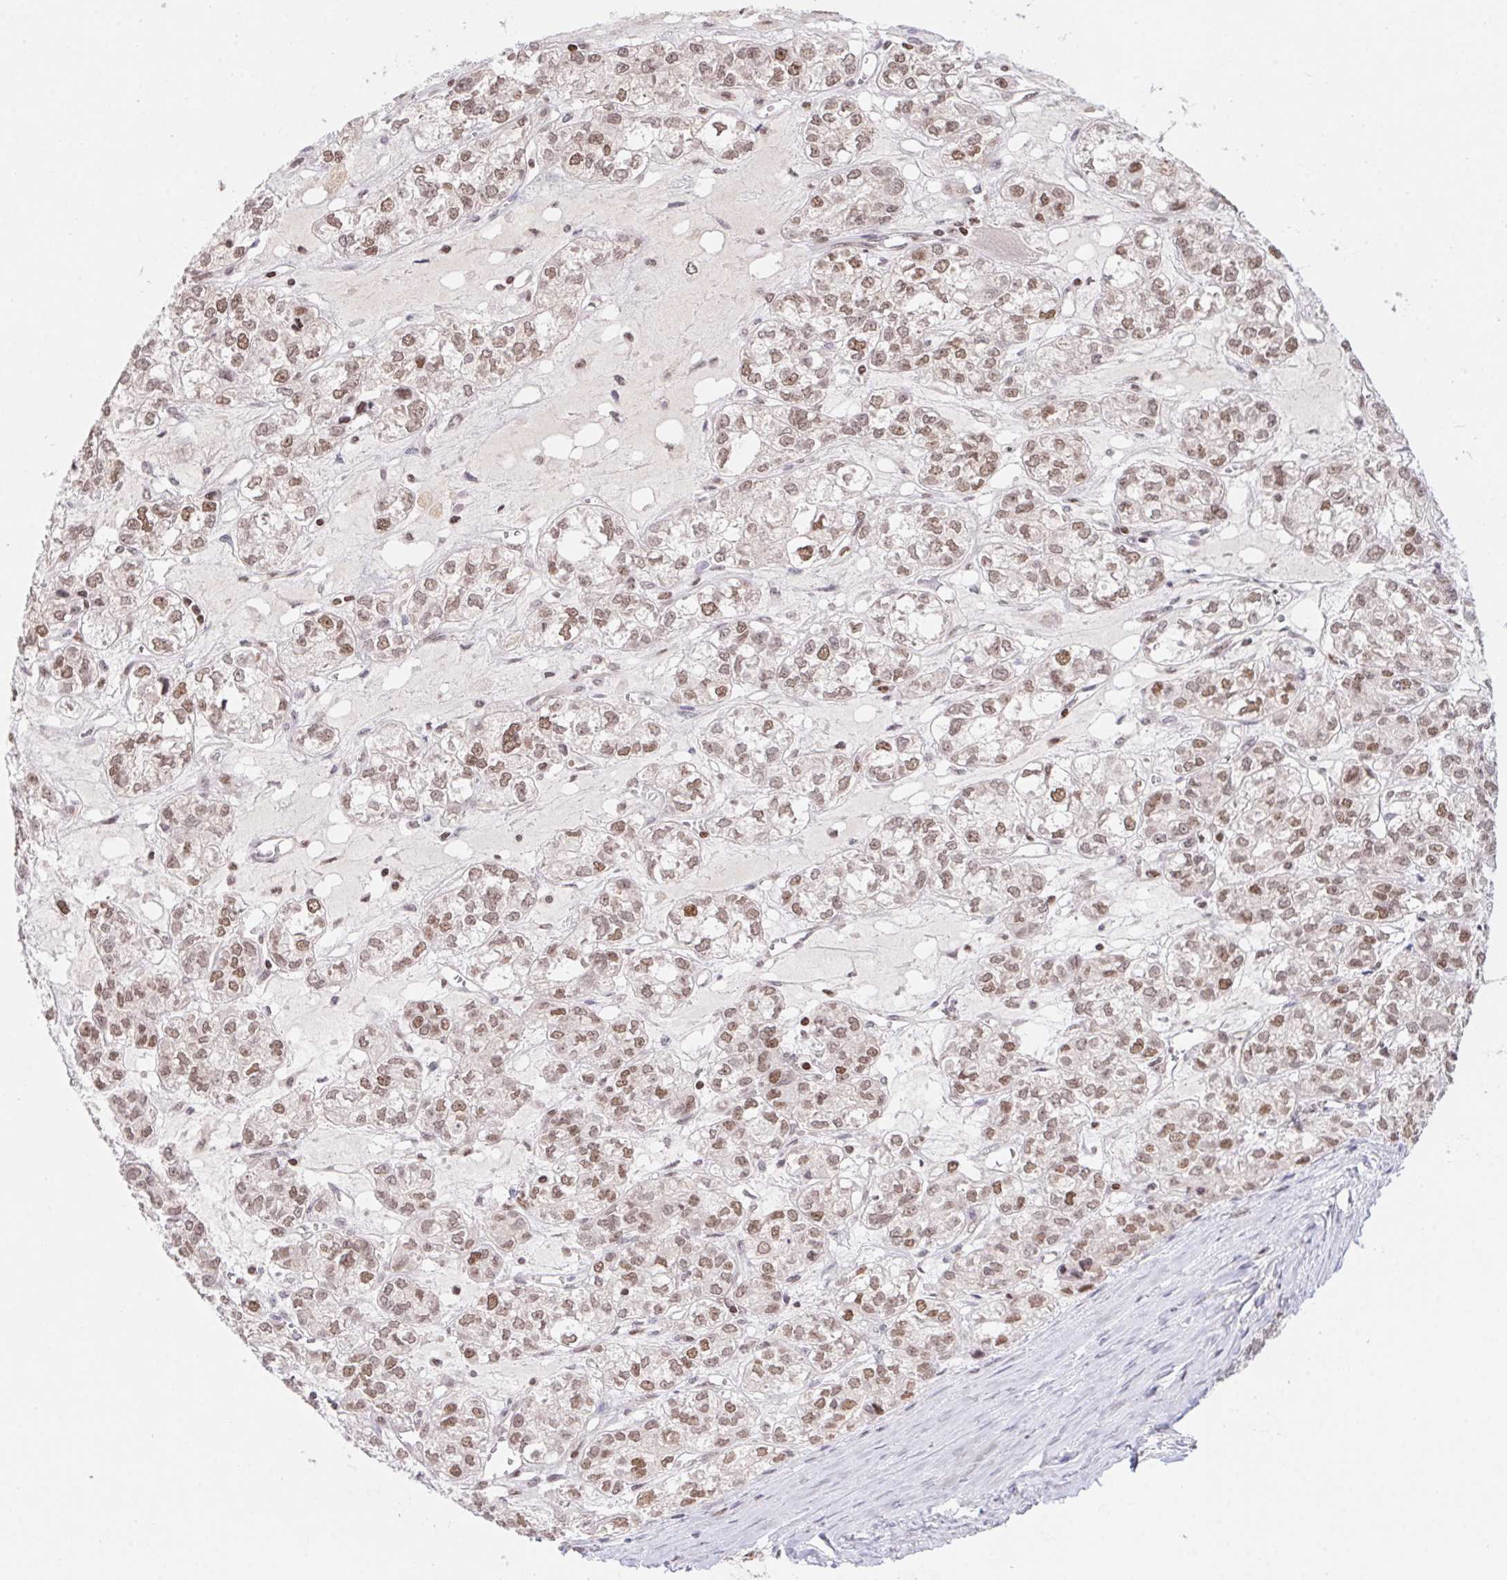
{"staining": {"intensity": "weak", "quantity": ">75%", "location": "nuclear"}, "tissue": "ovarian cancer", "cell_type": "Tumor cells", "image_type": "cancer", "snomed": [{"axis": "morphology", "description": "Carcinoma, endometroid"}, {"axis": "topography", "description": "Ovary"}], "caption": "DAB (3,3'-diaminobenzidine) immunohistochemical staining of endometroid carcinoma (ovarian) shows weak nuclear protein expression in about >75% of tumor cells.", "gene": "POLD3", "patient": {"sex": "female", "age": 64}}